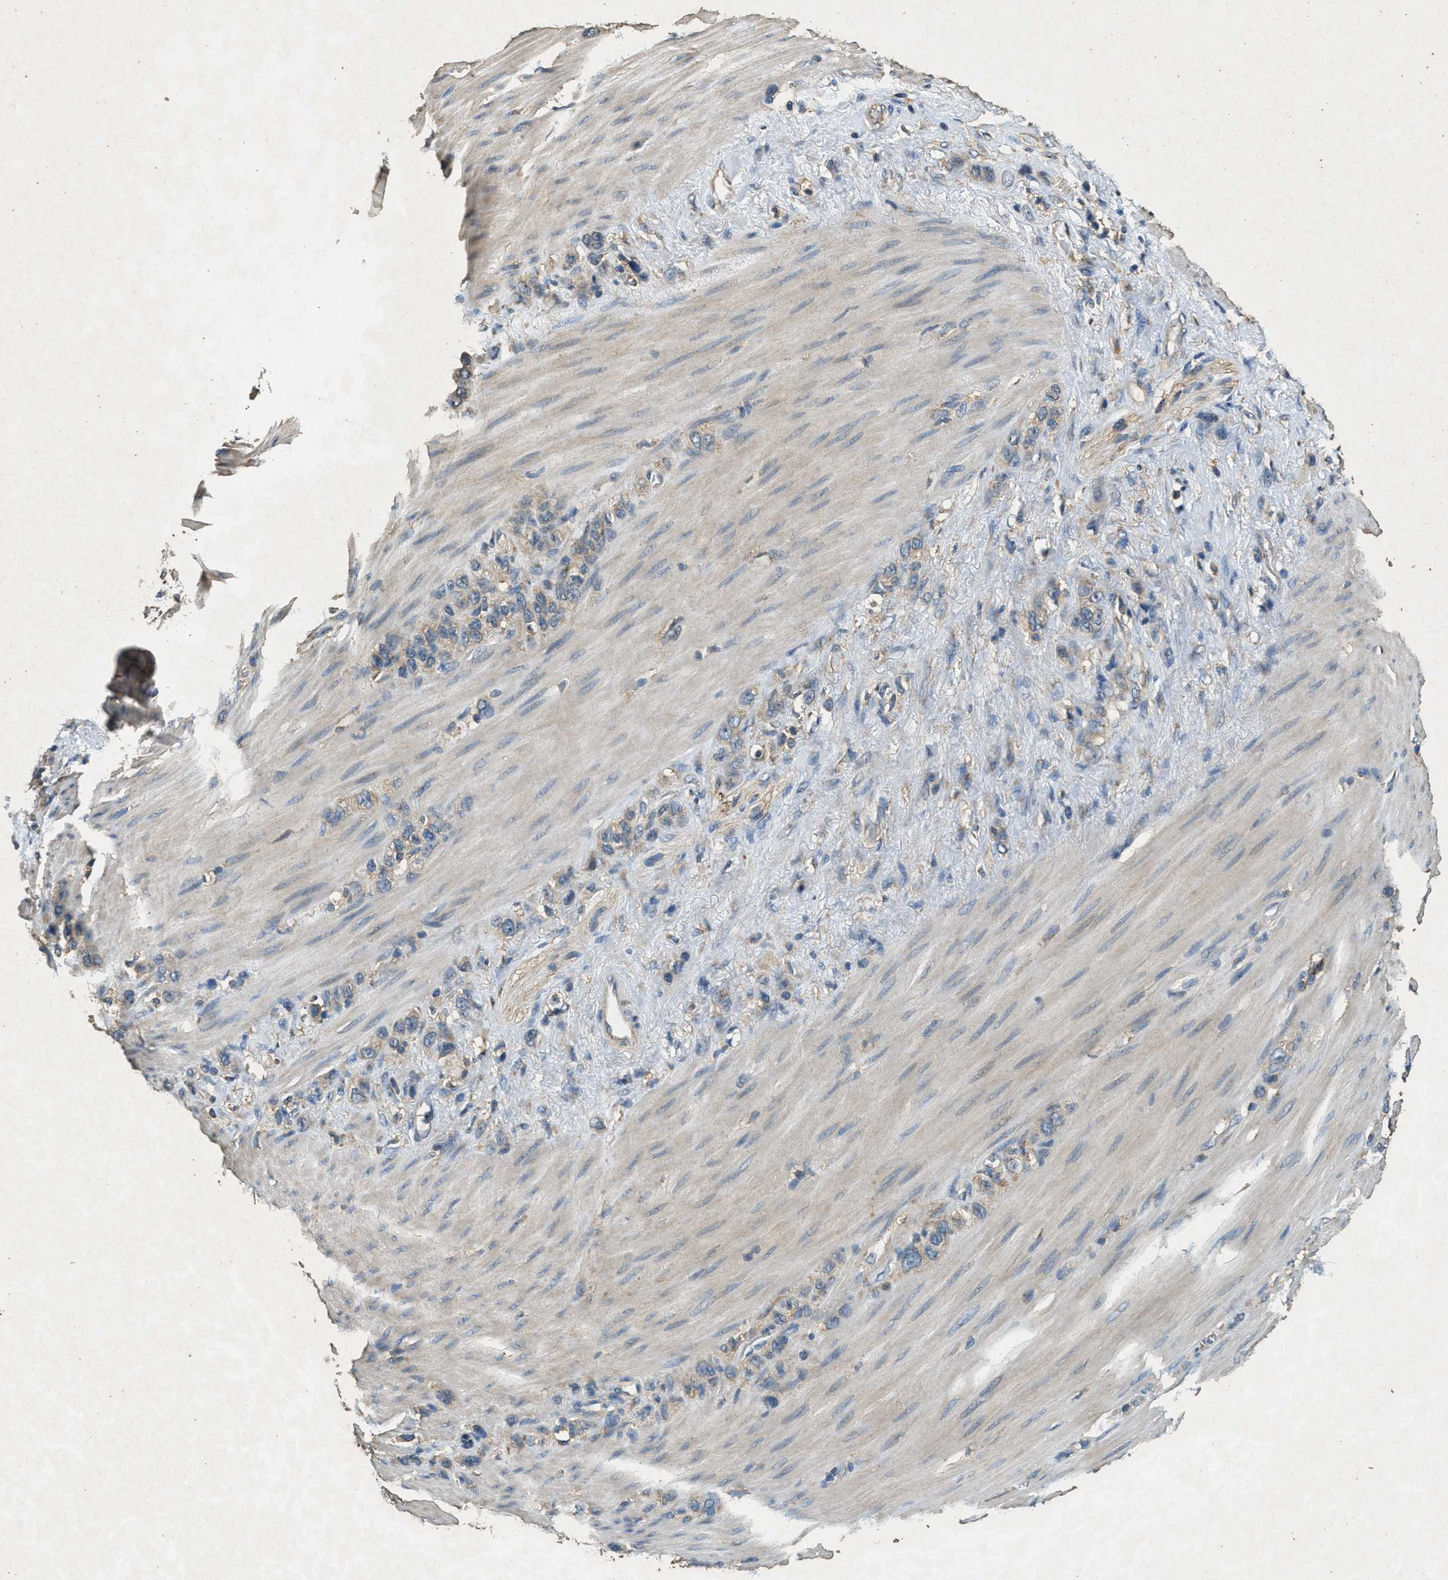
{"staining": {"intensity": "weak", "quantity": ">75%", "location": "cytoplasmic/membranous"}, "tissue": "stomach cancer", "cell_type": "Tumor cells", "image_type": "cancer", "snomed": [{"axis": "morphology", "description": "Adenocarcinoma, NOS"}, {"axis": "morphology", "description": "Adenocarcinoma, High grade"}, {"axis": "topography", "description": "Stomach, upper"}, {"axis": "topography", "description": "Stomach, lower"}], "caption": "Human adenocarcinoma (high-grade) (stomach) stained for a protein (brown) reveals weak cytoplasmic/membranous positive positivity in about >75% of tumor cells.", "gene": "RAB6B", "patient": {"sex": "female", "age": 65}}